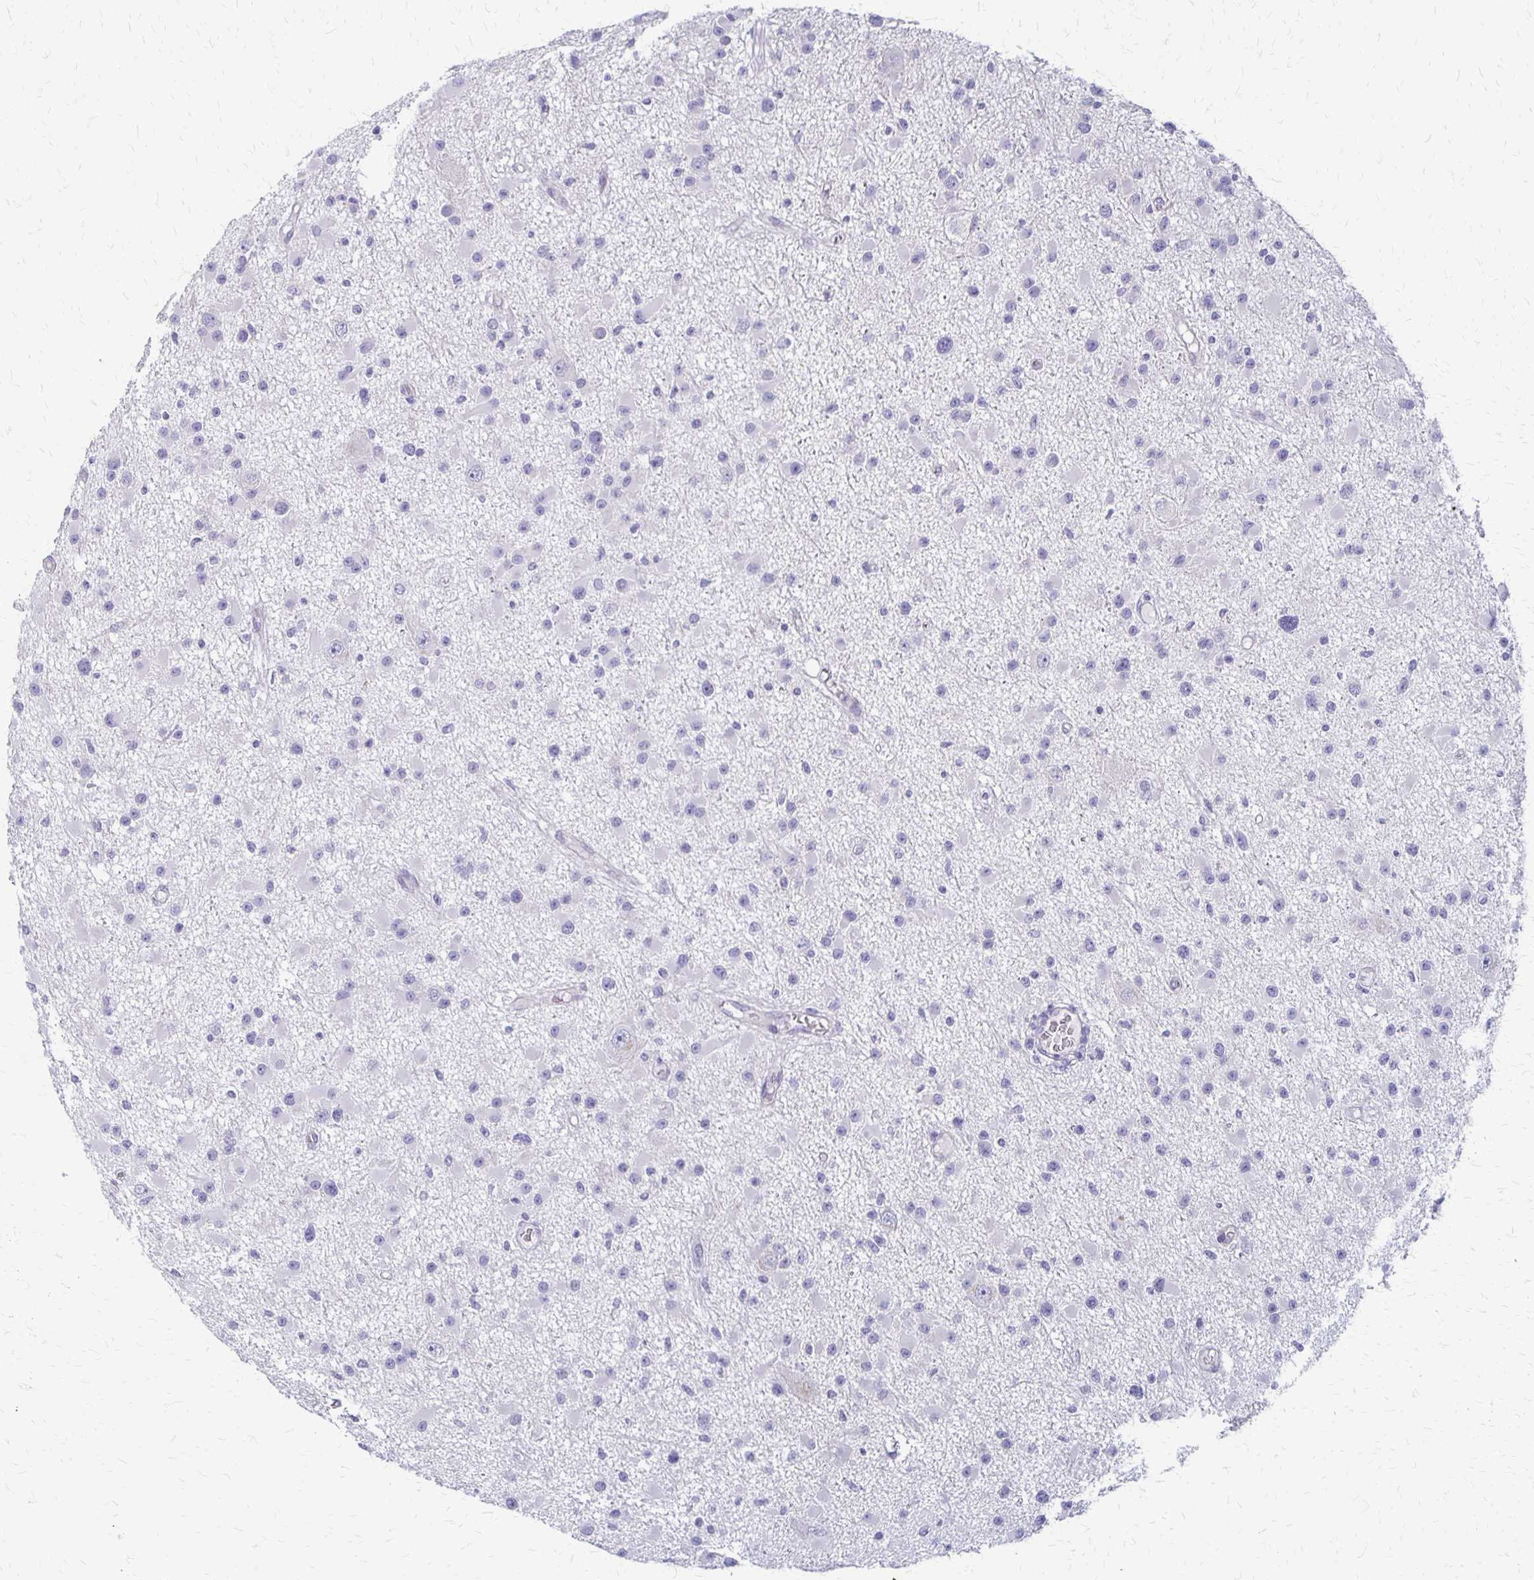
{"staining": {"intensity": "negative", "quantity": "none", "location": "none"}, "tissue": "glioma", "cell_type": "Tumor cells", "image_type": "cancer", "snomed": [{"axis": "morphology", "description": "Glioma, malignant, High grade"}, {"axis": "topography", "description": "Brain"}], "caption": "Immunohistochemistry (IHC) photomicrograph of neoplastic tissue: human glioma stained with DAB (3,3'-diaminobenzidine) exhibits no significant protein staining in tumor cells.", "gene": "RHOC", "patient": {"sex": "male", "age": 54}}